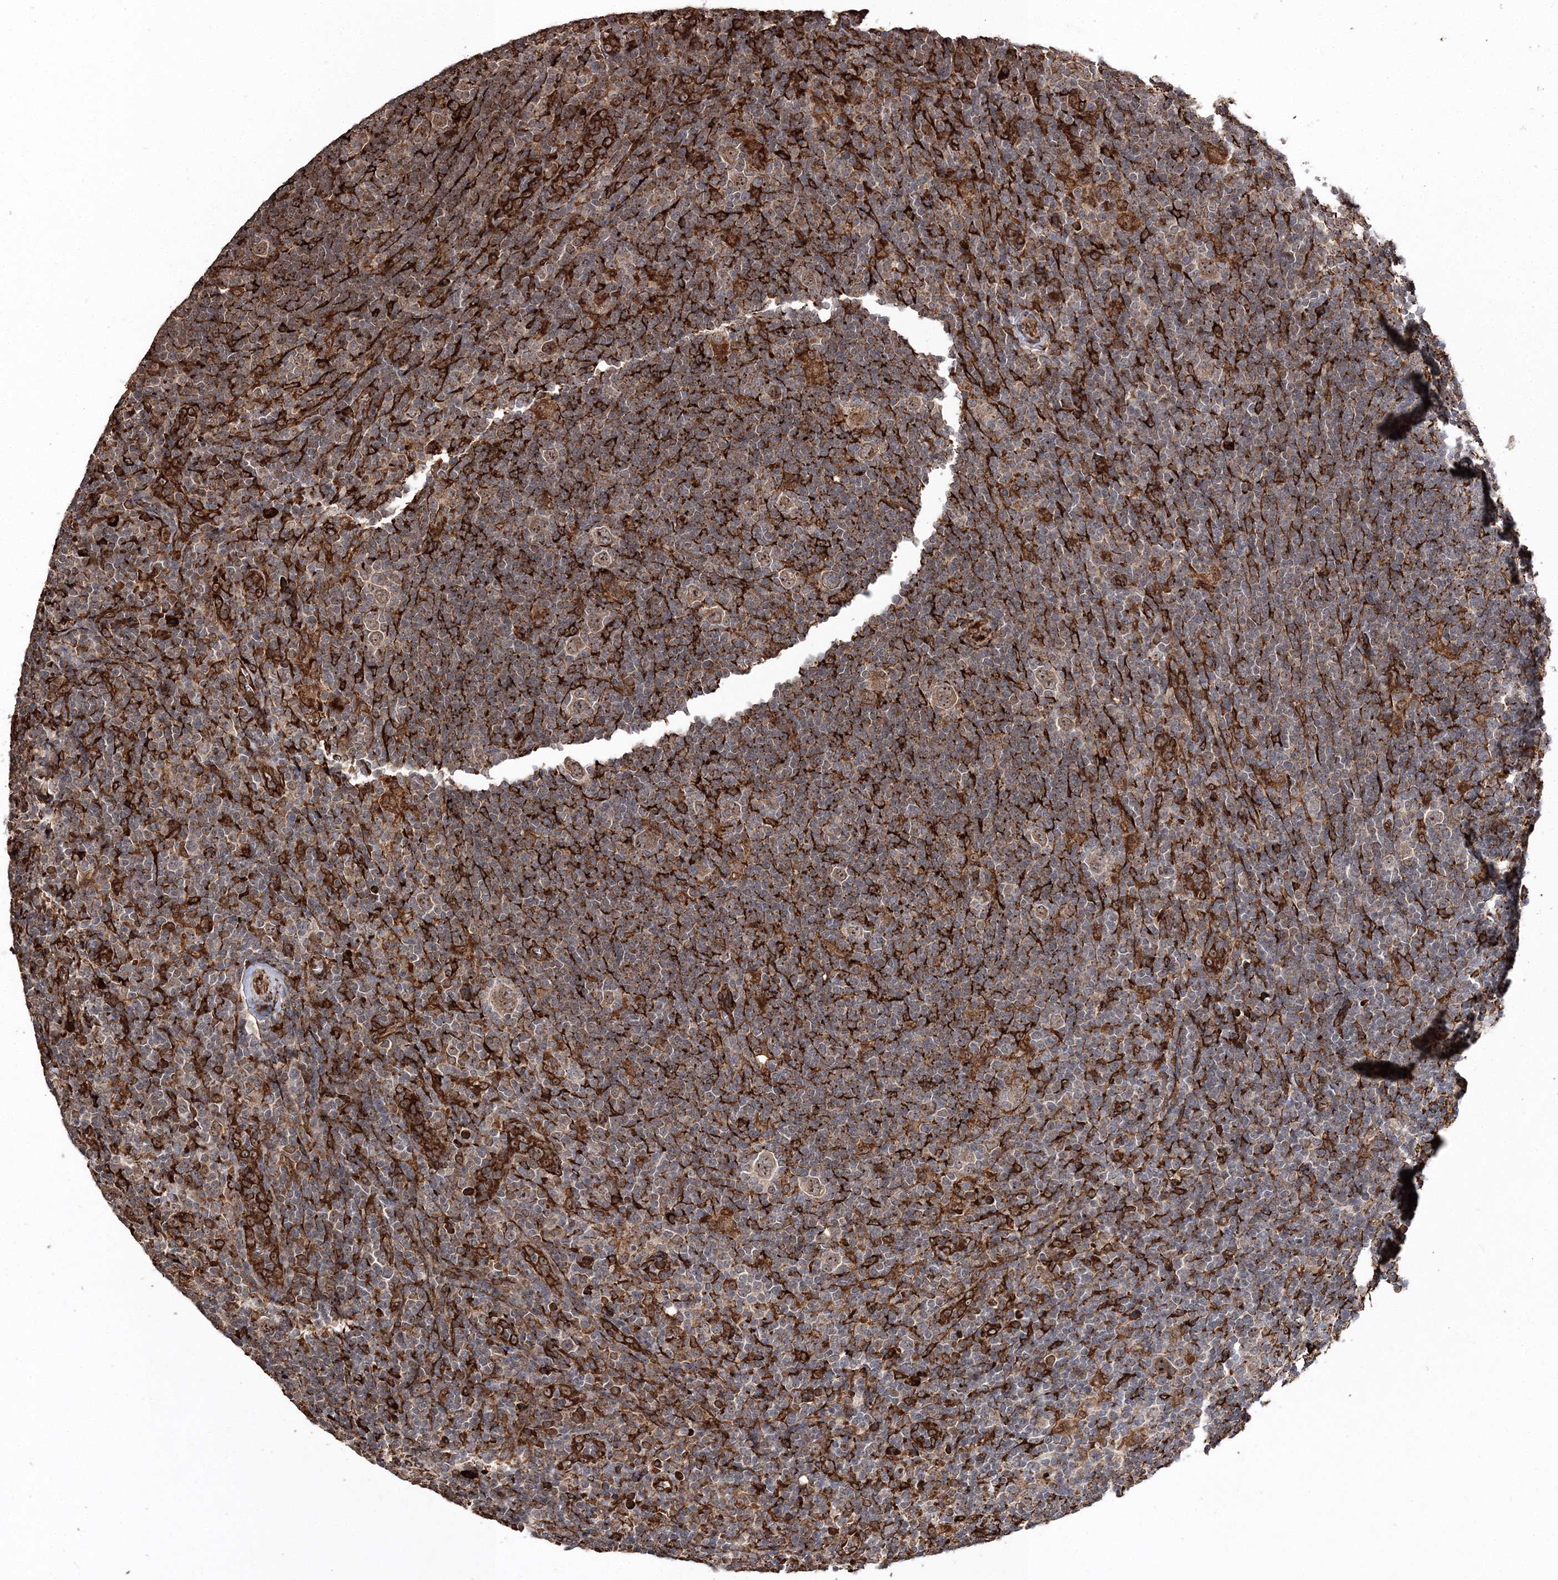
{"staining": {"intensity": "moderate", "quantity": ">75%", "location": "cytoplasmic/membranous,nuclear"}, "tissue": "lymphoma", "cell_type": "Tumor cells", "image_type": "cancer", "snomed": [{"axis": "morphology", "description": "Hodgkin's disease, NOS"}, {"axis": "topography", "description": "Lymph node"}], "caption": "Moderate cytoplasmic/membranous and nuclear protein expression is present in about >75% of tumor cells in lymphoma.", "gene": "SCRN3", "patient": {"sex": "female", "age": 57}}